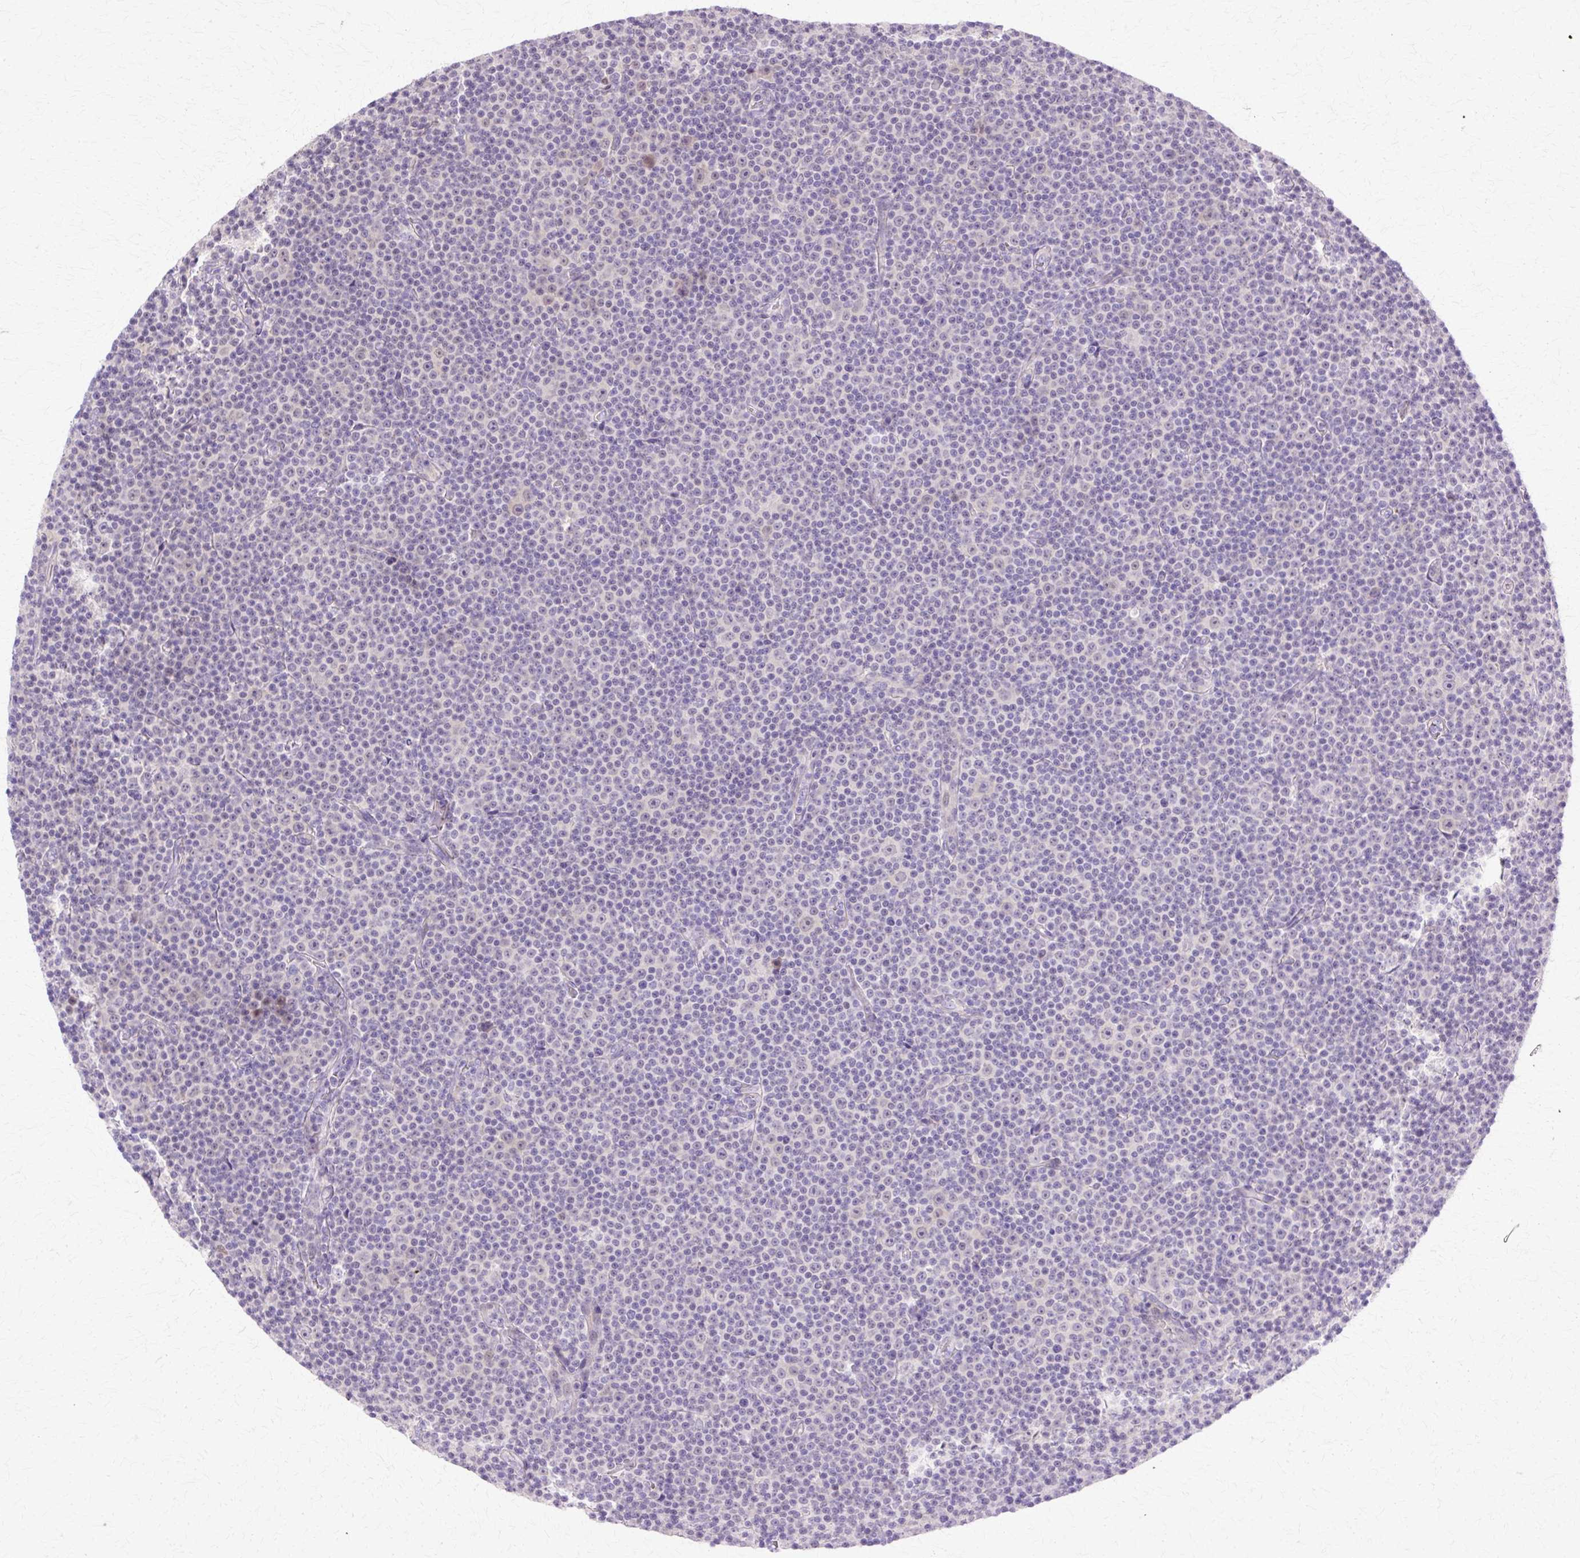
{"staining": {"intensity": "negative", "quantity": "none", "location": "none"}, "tissue": "lymphoma", "cell_type": "Tumor cells", "image_type": "cancer", "snomed": [{"axis": "morphology", "description": "Malignant lymphoma, non-Hodgkin's type, Low grade"}, {"axis": "topography", "description": "Lymph node"}], "caption": "Immunohistochemical staining of malignant lymphoma, non-Hodgkin's type (low-grade) demonstrates no significant positivity in tumor cells. Nuclei are stained in blue.", "gene": "HSPA8", "patient": {"sex": "female", "age": 67}}